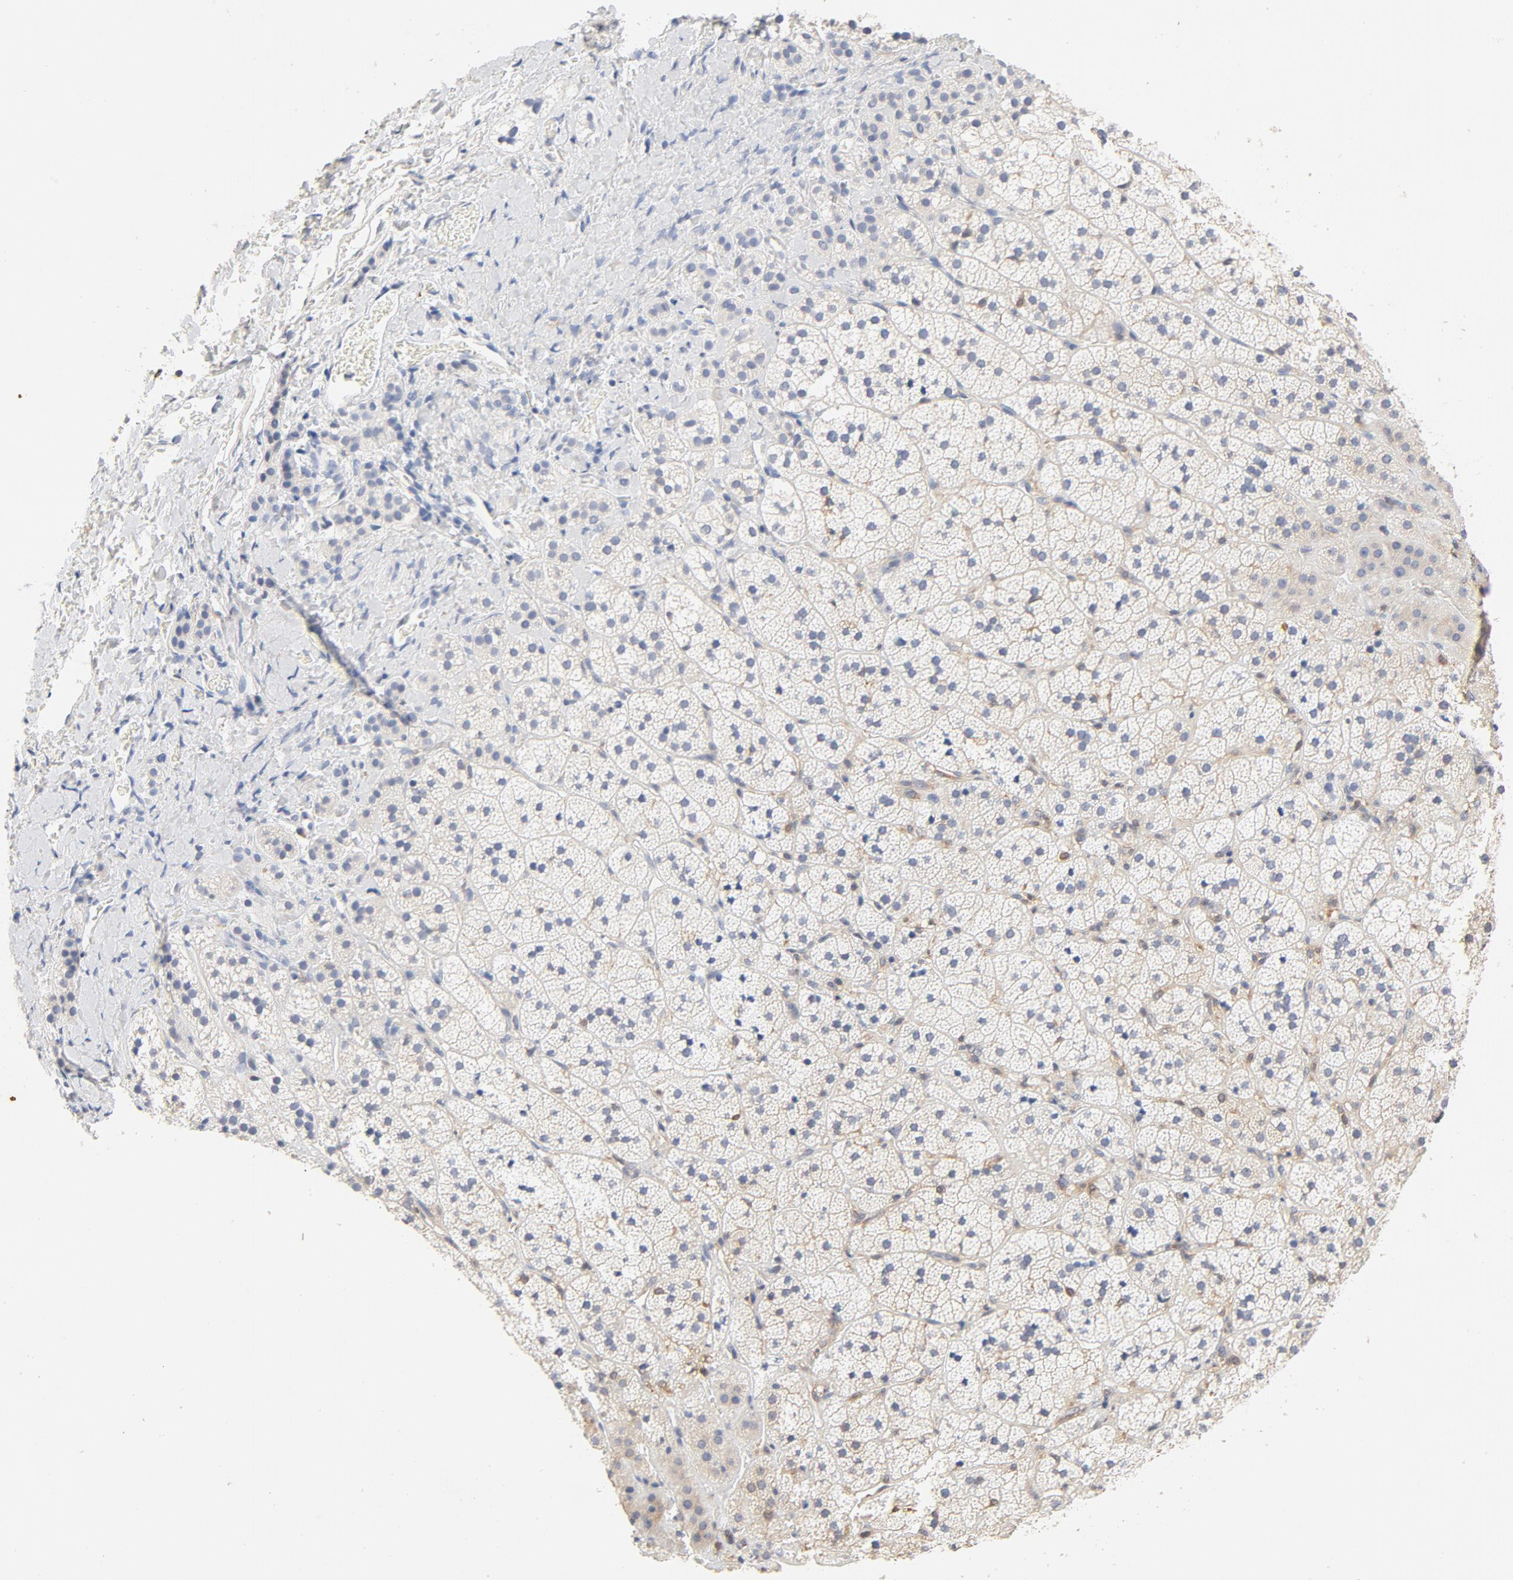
{"staining": {"intensity": "weak", "quantity": "25%-75%", "location": "cytoplasmic/membranous"}, "tissue": "adrenal gland", "cell_type": "Glandular cells", "image_type": "normal", "snomed": [{"axis": "morphology", "description": "Normal tissue, NOS"}, {"axis": "topography", "description": "Adrenal gland"}], "caption": "Glandular cells exhibit weak cytoplasmic/membranous positivity in about 25%-75% of cells in normal adrenal gland.", "gene": "STAT1", "patient": {"sex": "female", "age": 44}}